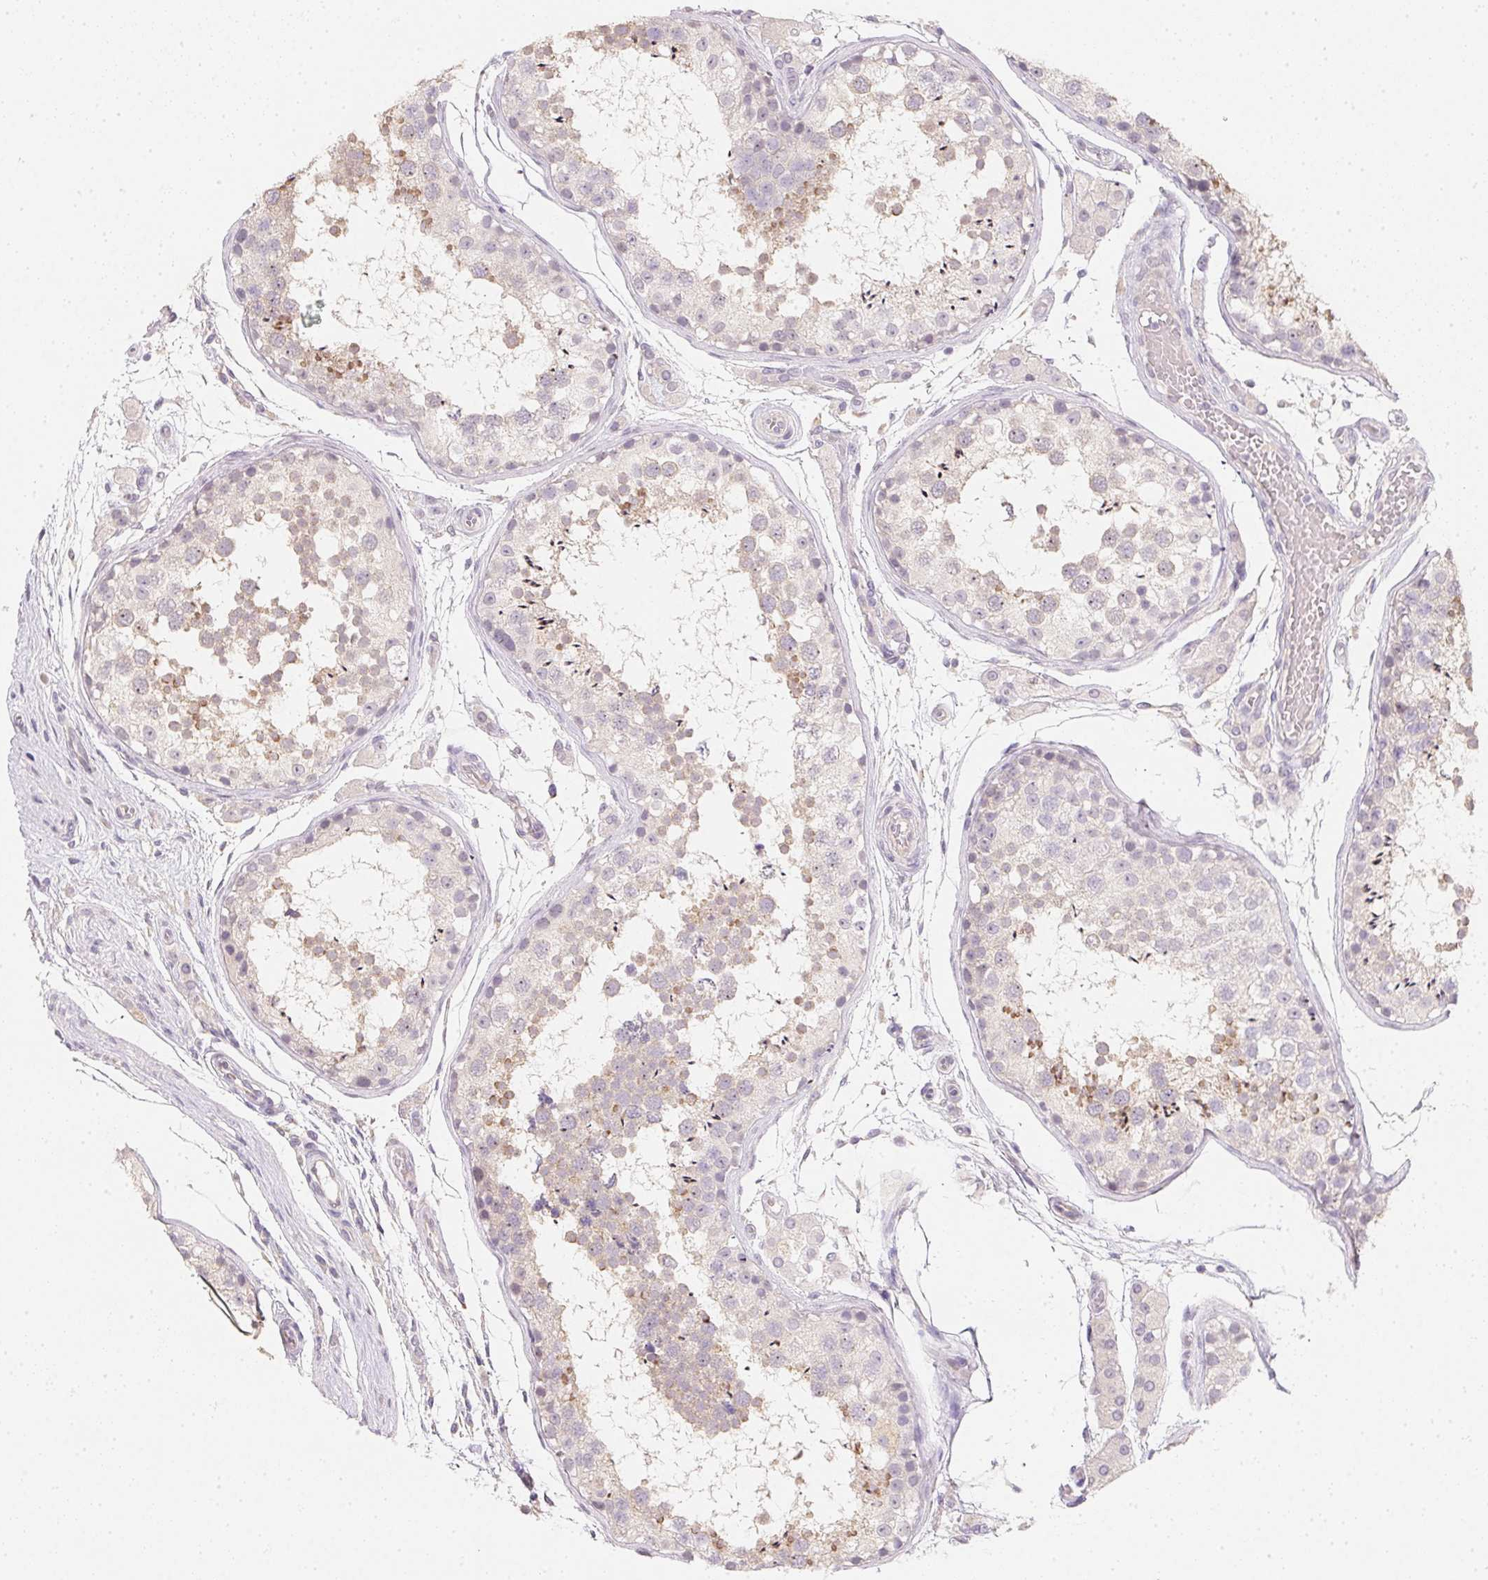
{"staining": {"intensity": "moderate", "quantity": "<25%", "location": "nuclear"}, "tissue": "testis", "cell_type": "Cells in seminiferous ducts", "image_type": "normal", "snomed": [{"axis": "morphology", "description": "Normal tissue, NOS"}, {"axis": "morphology", "description": "Seminoma, NOS"}, {"axis": "topography", "description": "Testis"}], "caption": "Immunohistochemical staining of normal testis displays low levels of moderate nuclear staining in about <25% of cells in seminiferous ducts.", "gene": "ZBBX", "patient": {"sex": "male", "age": 29}}